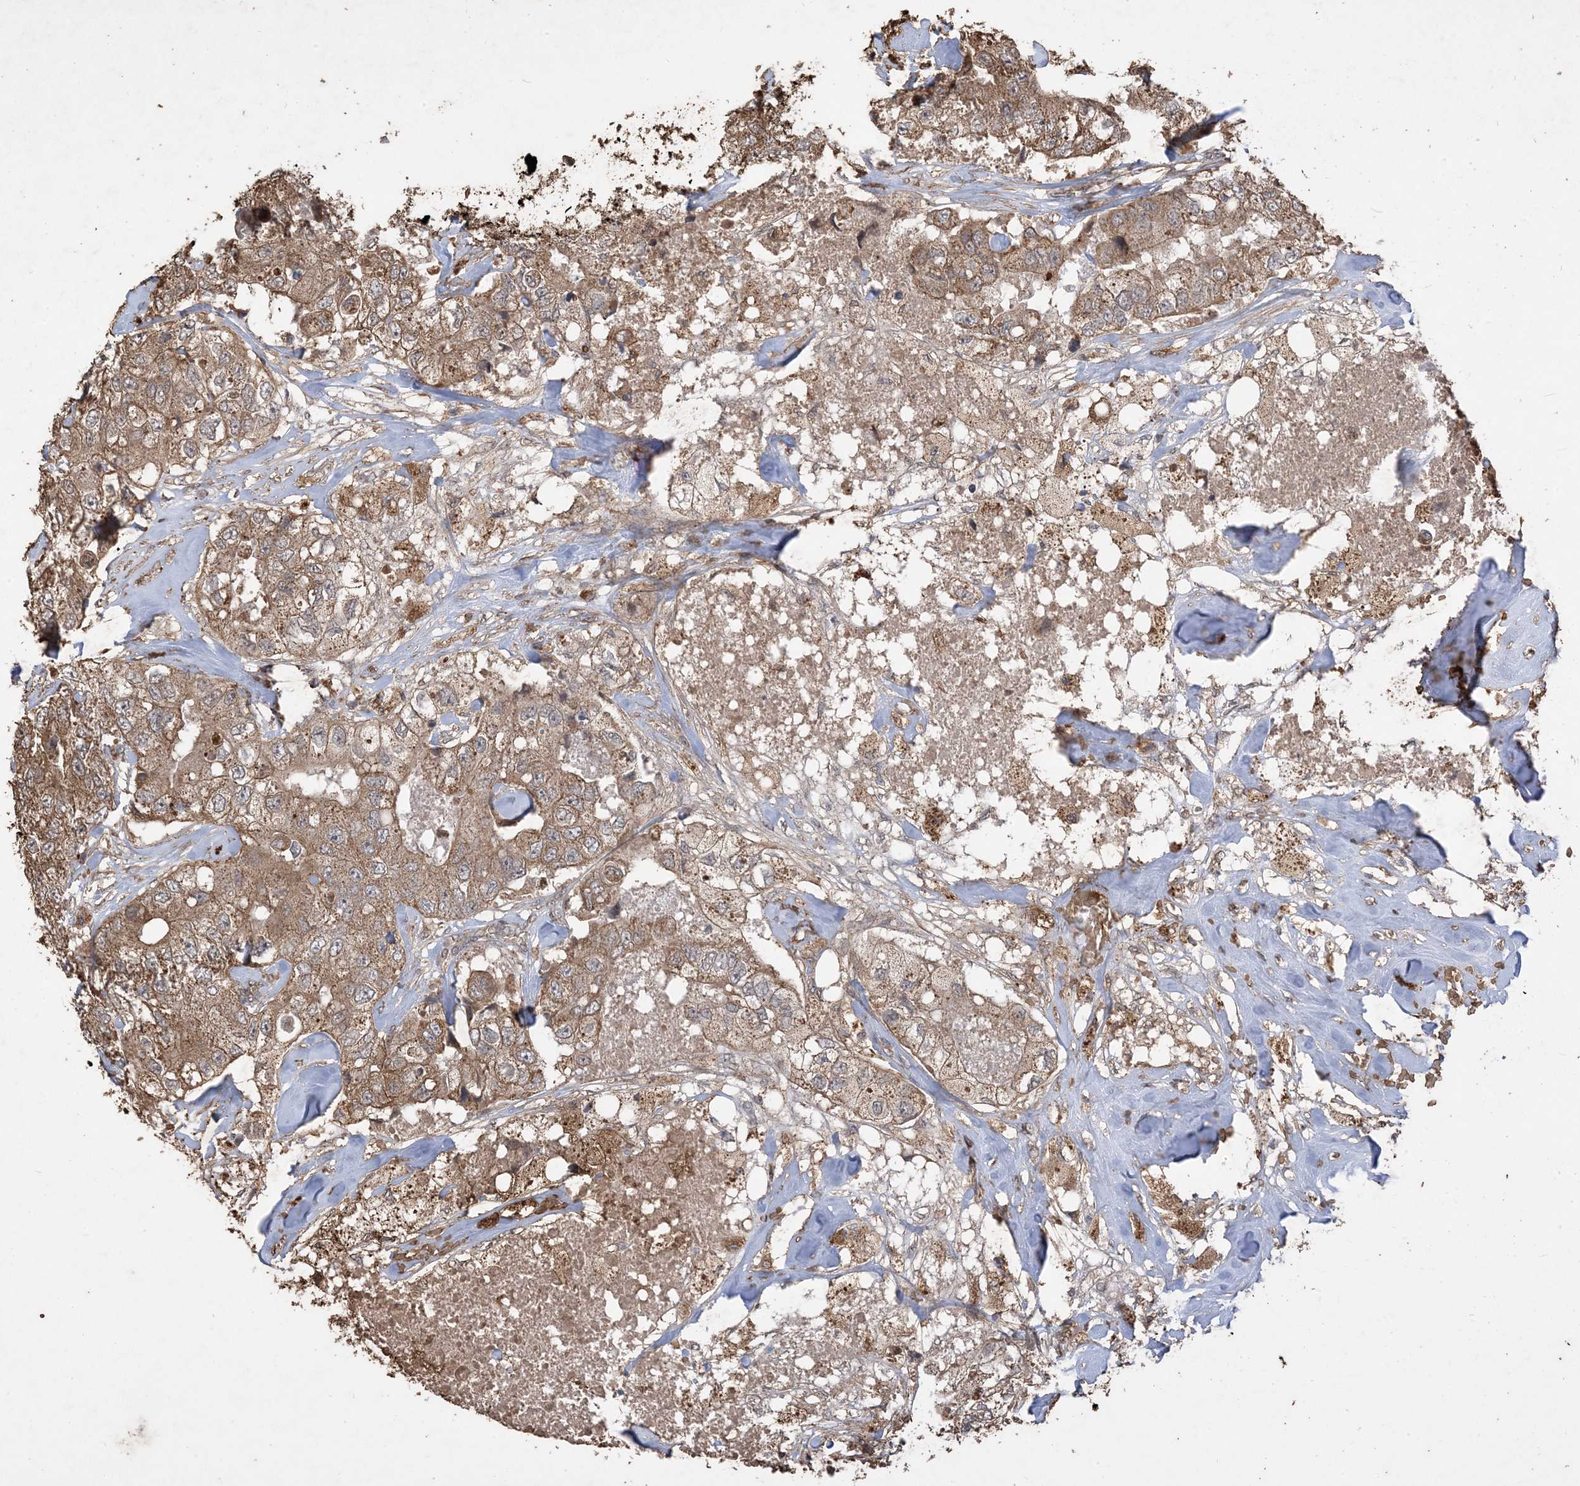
{"staining": {"intensity": "moderate", "quantity": ">75%", "location": "cytoplasmic/membranous"}, "tissue": "breast cancer", "cell_type": "Tumor cells", "image_type": "cancer", "snomed": [{"axis": "morphology", "description": "Duct carcinoma"}, {"axis": "topography", "description": "Breast"}], "caption": "A high-resolution micrograph shows immunohistochemistry staining of intraductal carcinoma (breast), which displays moderate cytoplasmic/membranous positivity in about >75% of tumor cells.", "gene": "HPS4", "patient": {"sex": "female", "age": 62}}